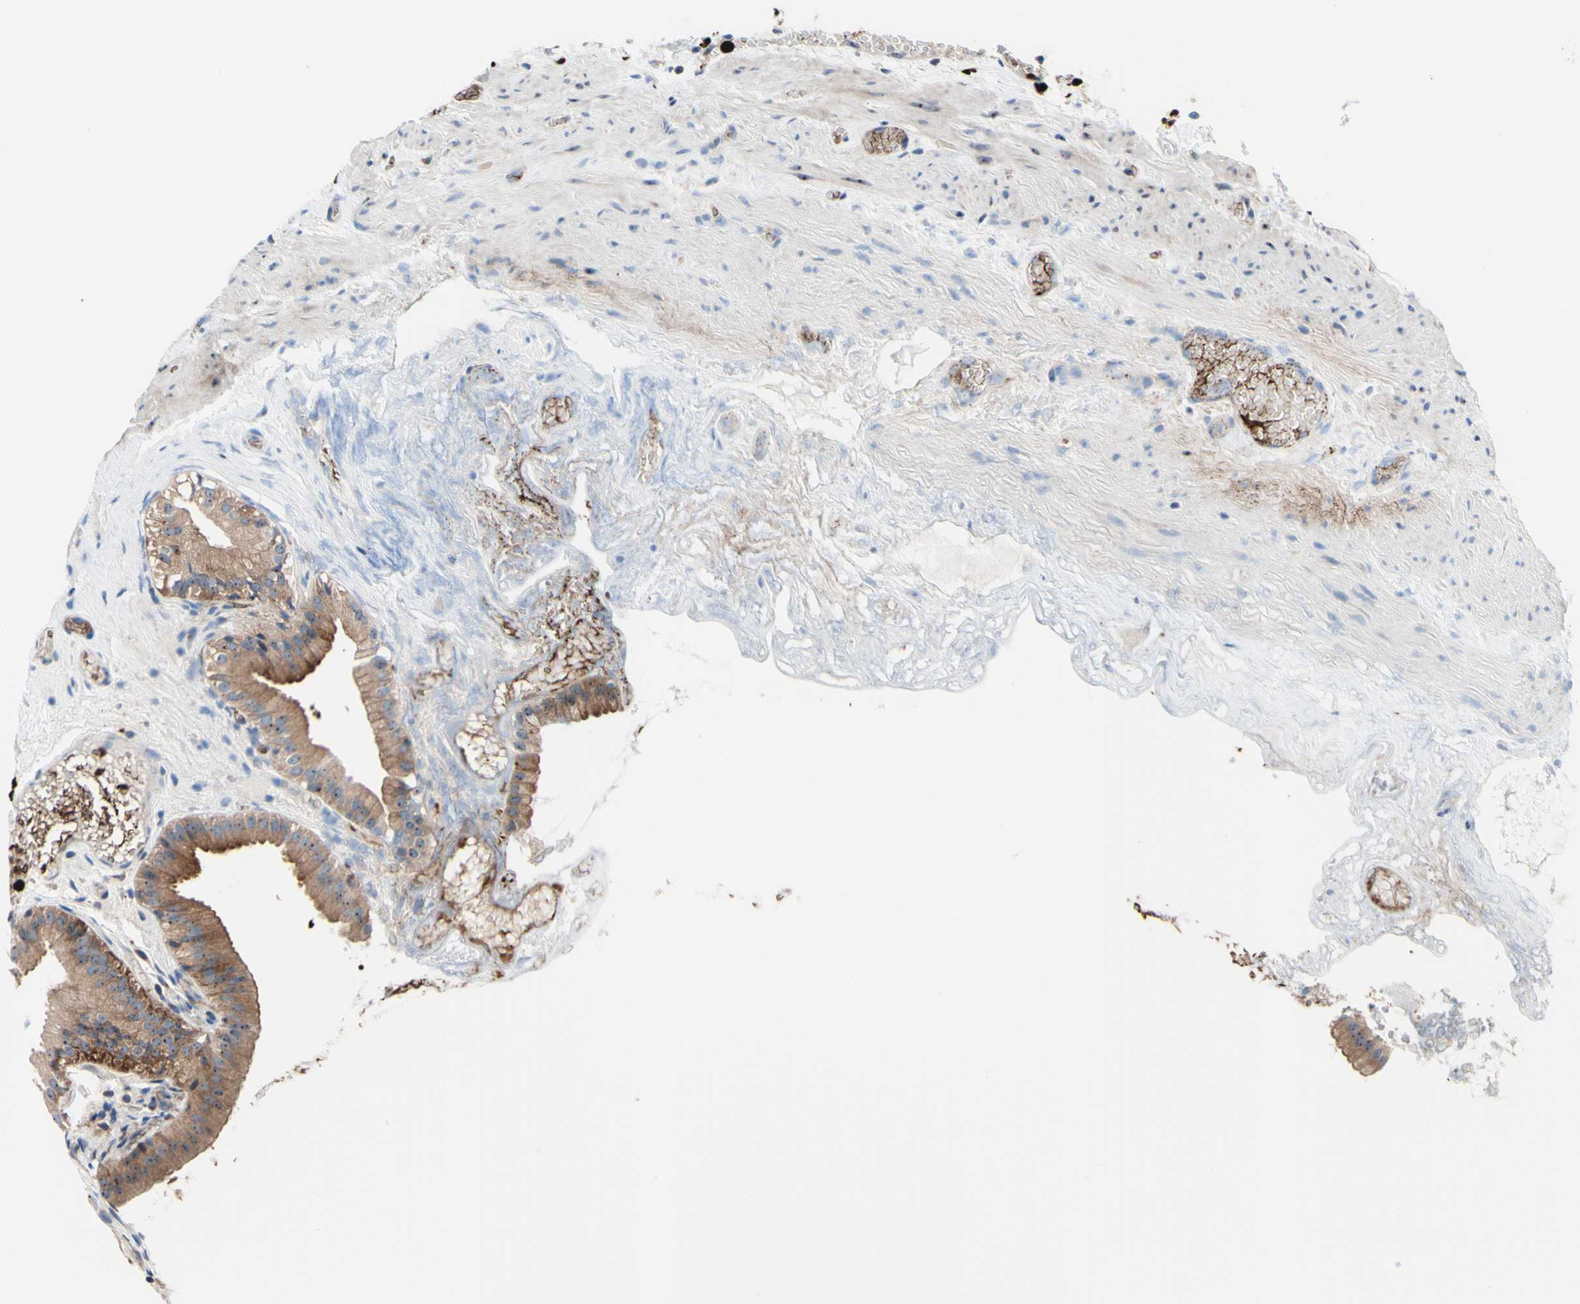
{"staining": {"intensity": "strong", "quantity": ">75%", "location": "cytoplasmic/membranous,nuclear"}, "tissue": "gallbladder", "cell_type": "Glandular cells", "image_type": "normal", "snomed": [{"axis": "morphology", "description": "Normal tissue, NOS"}, {"axis": "topography", "description": "Gallbladder"}], "caption": "Immunohistochemistry (IHC) staining of benign gallbladder, which reveals high levels of strong cytoplasmic/membranous,nuclear staining in about >75% of glandular cells indicating strong cytoplasmic/membranous,nuclear protein staining. The staining was performed using DAB (3,3'-diaminobenzidine) (brown) for protein detection and nuclei were counterstained in hematoxylin (blue).", "gene": "USP9X", "patient": {"sex": "female", "age": 26}}